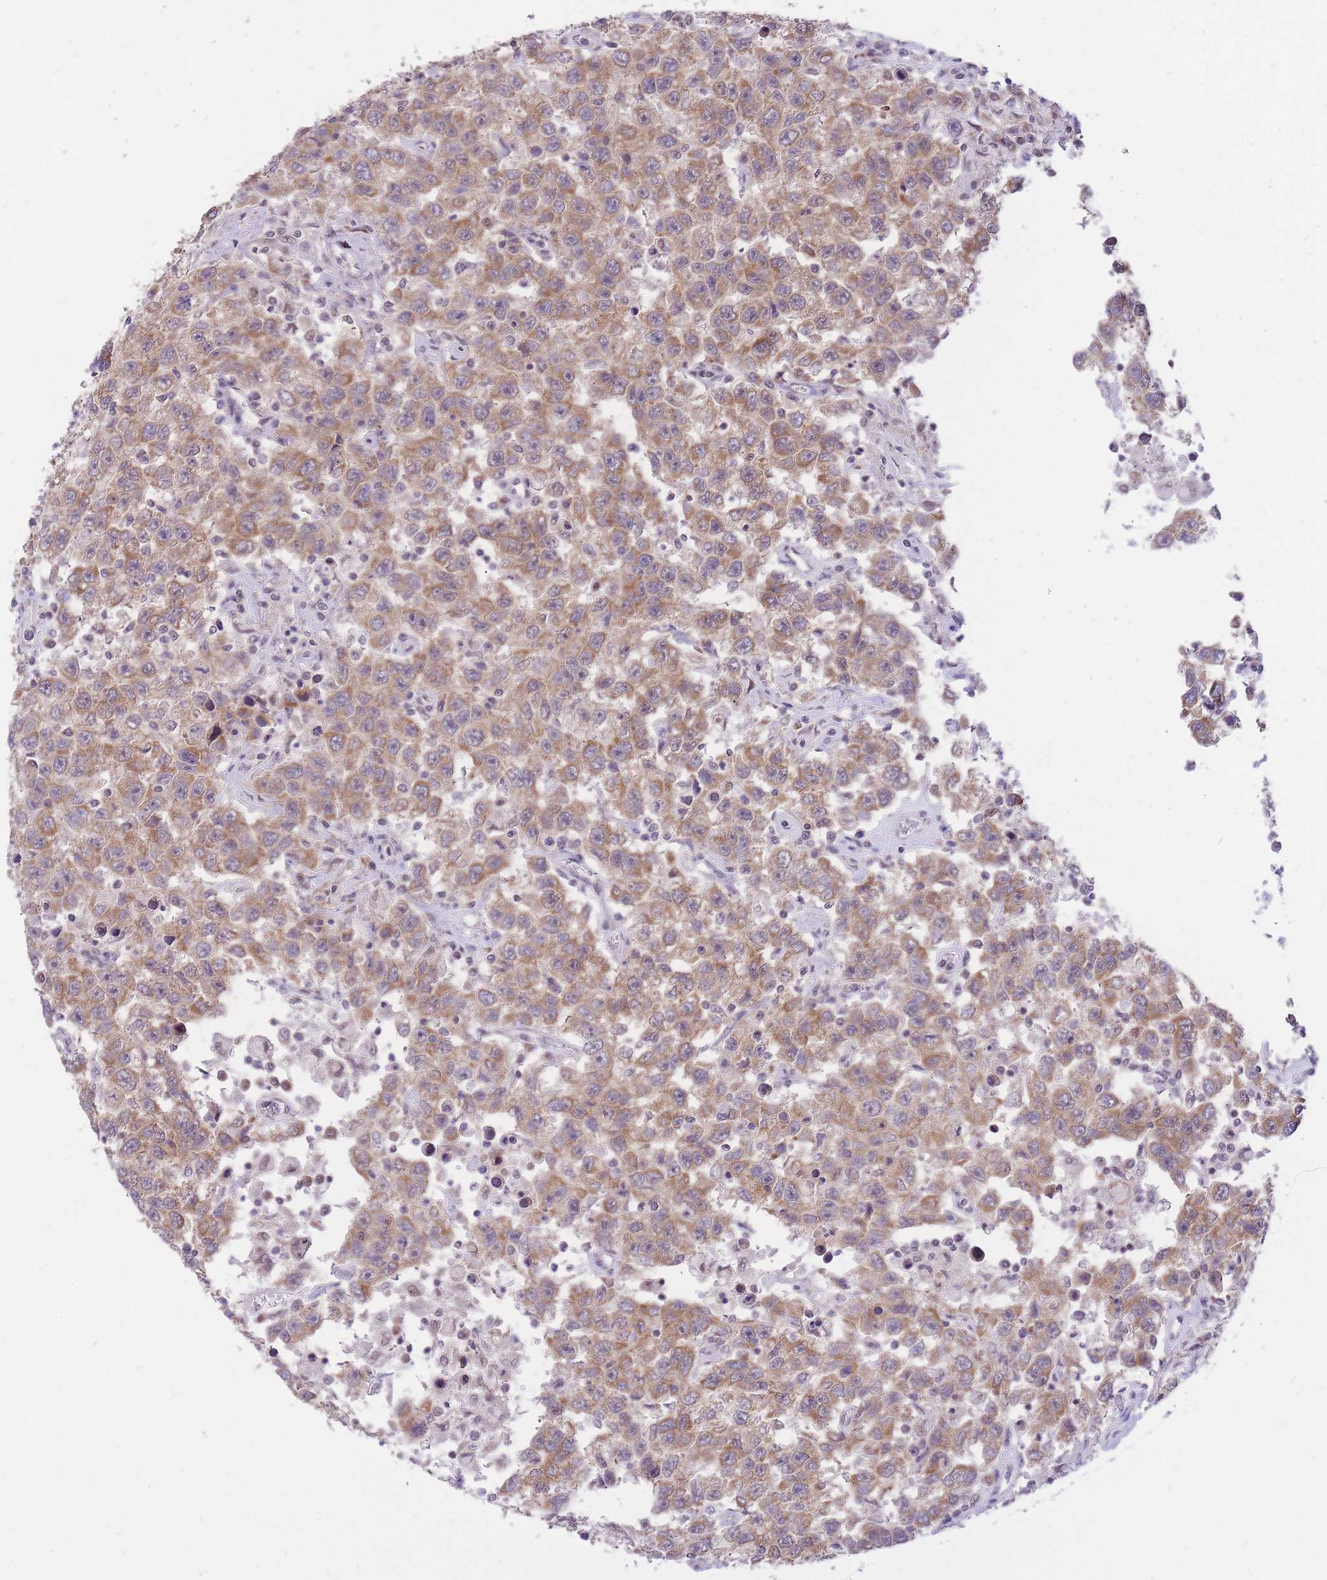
{"staining": {"intensity": "moderate", "quantity": ">75%", "location": "cytoplasmic/membranous"}, "tissue": "testis cancer", "cell_type": "Tumor cells", "image_type": "cancer", "snomed": [{"axis": "morphology", "description": "Seminoma, NOS"}, {"axis": "topography", "description": "Testis"}], "caption": "Human testis seminoma stained with a protein marker displays moderate staining in tumor cells.", "gene": "MINDY2", "patient": {"sex": "male", "age": 41}}